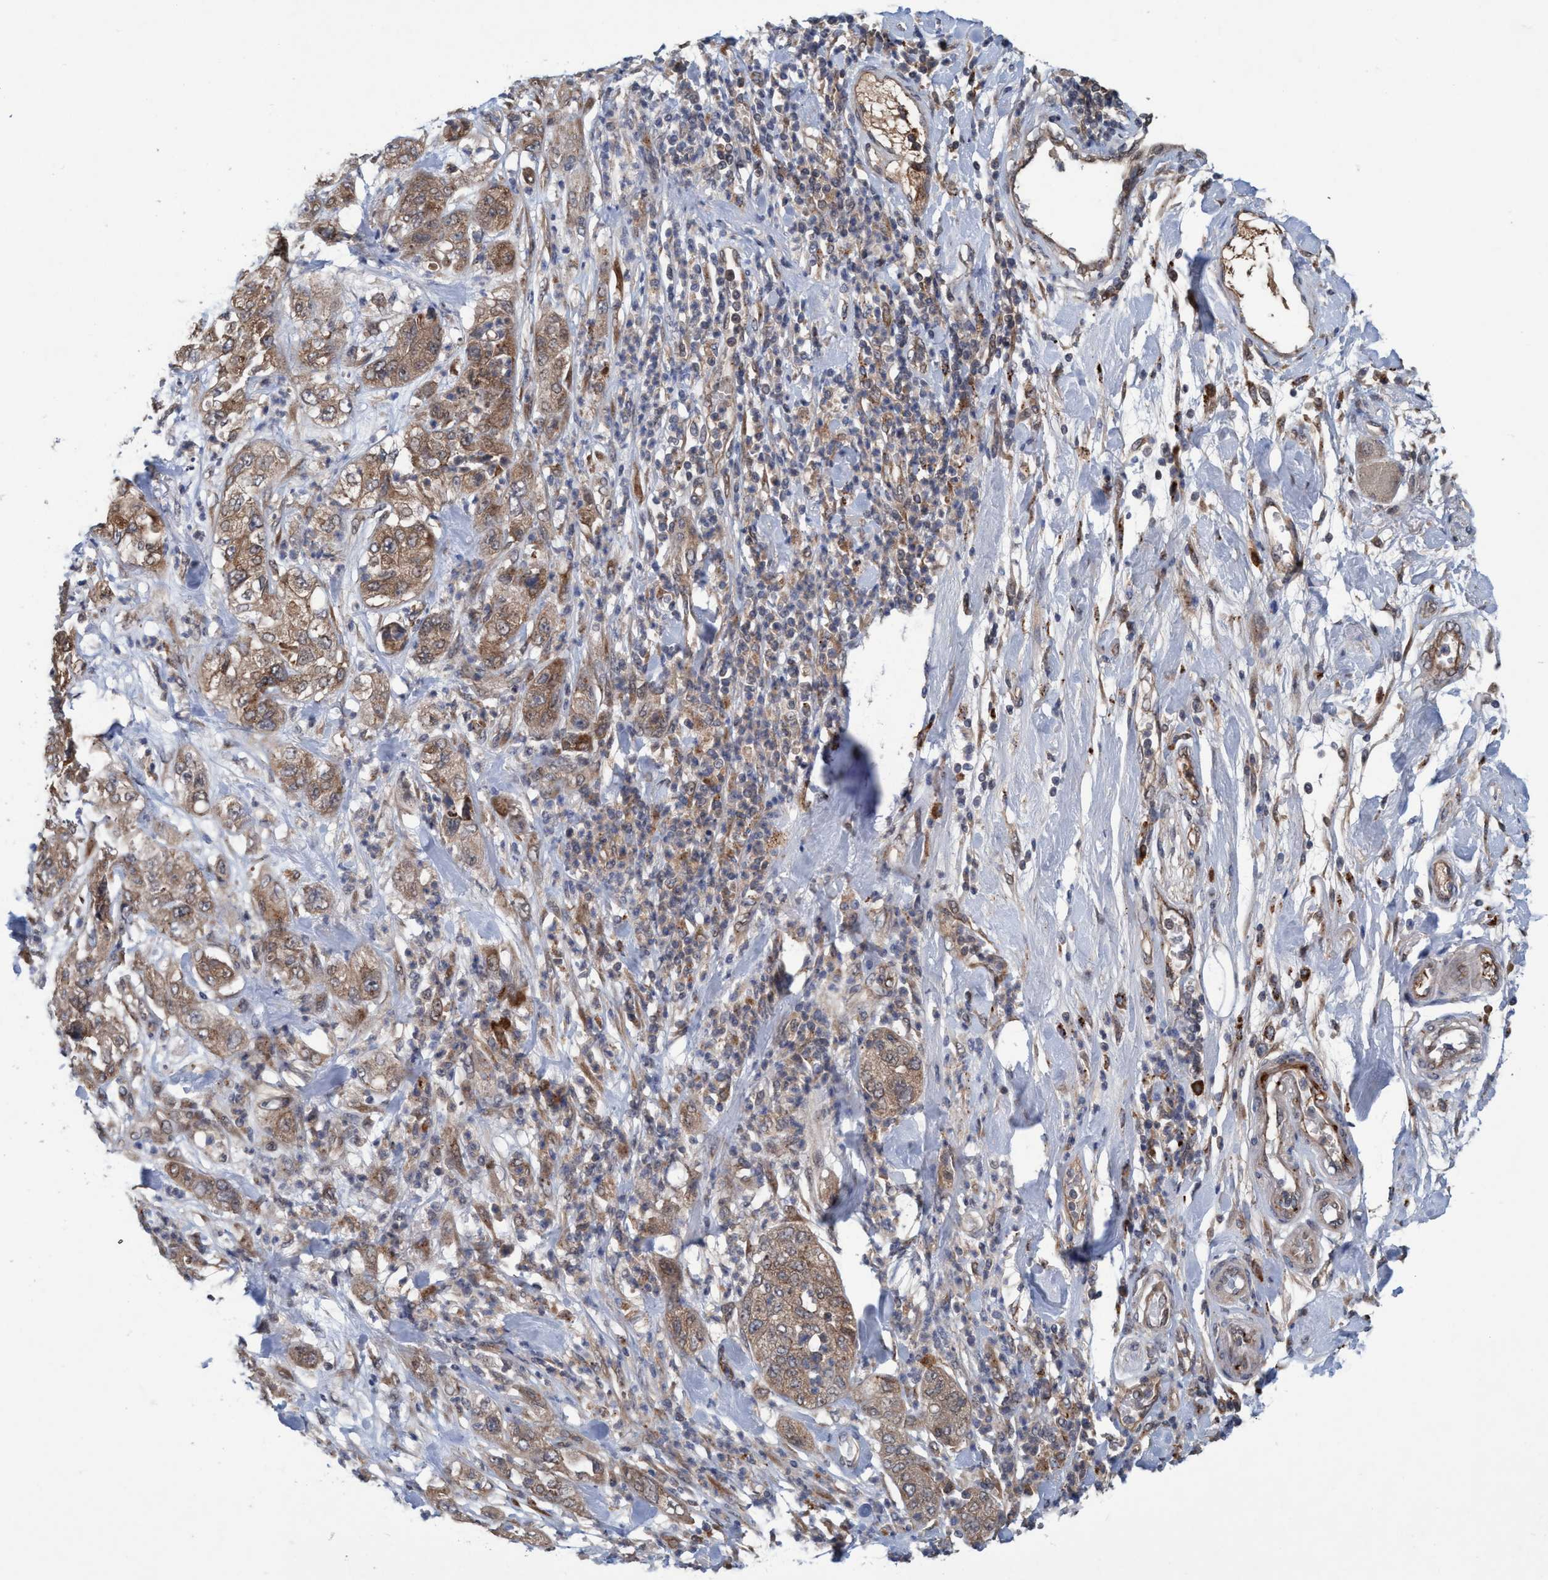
{"staining": {"intensity": "moderate", "quantity": ">75%", "location": "cytoplasmic/membranous"}, "tissue": "pancreatic cancer", "cell_type": "Tumor cells", "image_type": "cancer", "snomed": [{"axis": "morphology", "description": "Adenocarcinoma, NOS"}, {"axis": "topography", "description": "Pancreas"}], "caption": "Adenocarcinoma (pancreatic) stained with a protein marker shows moderate staining in tumor cells.", "gene": "TRIM65", "patient": {"sex": "female", "age": 78}}